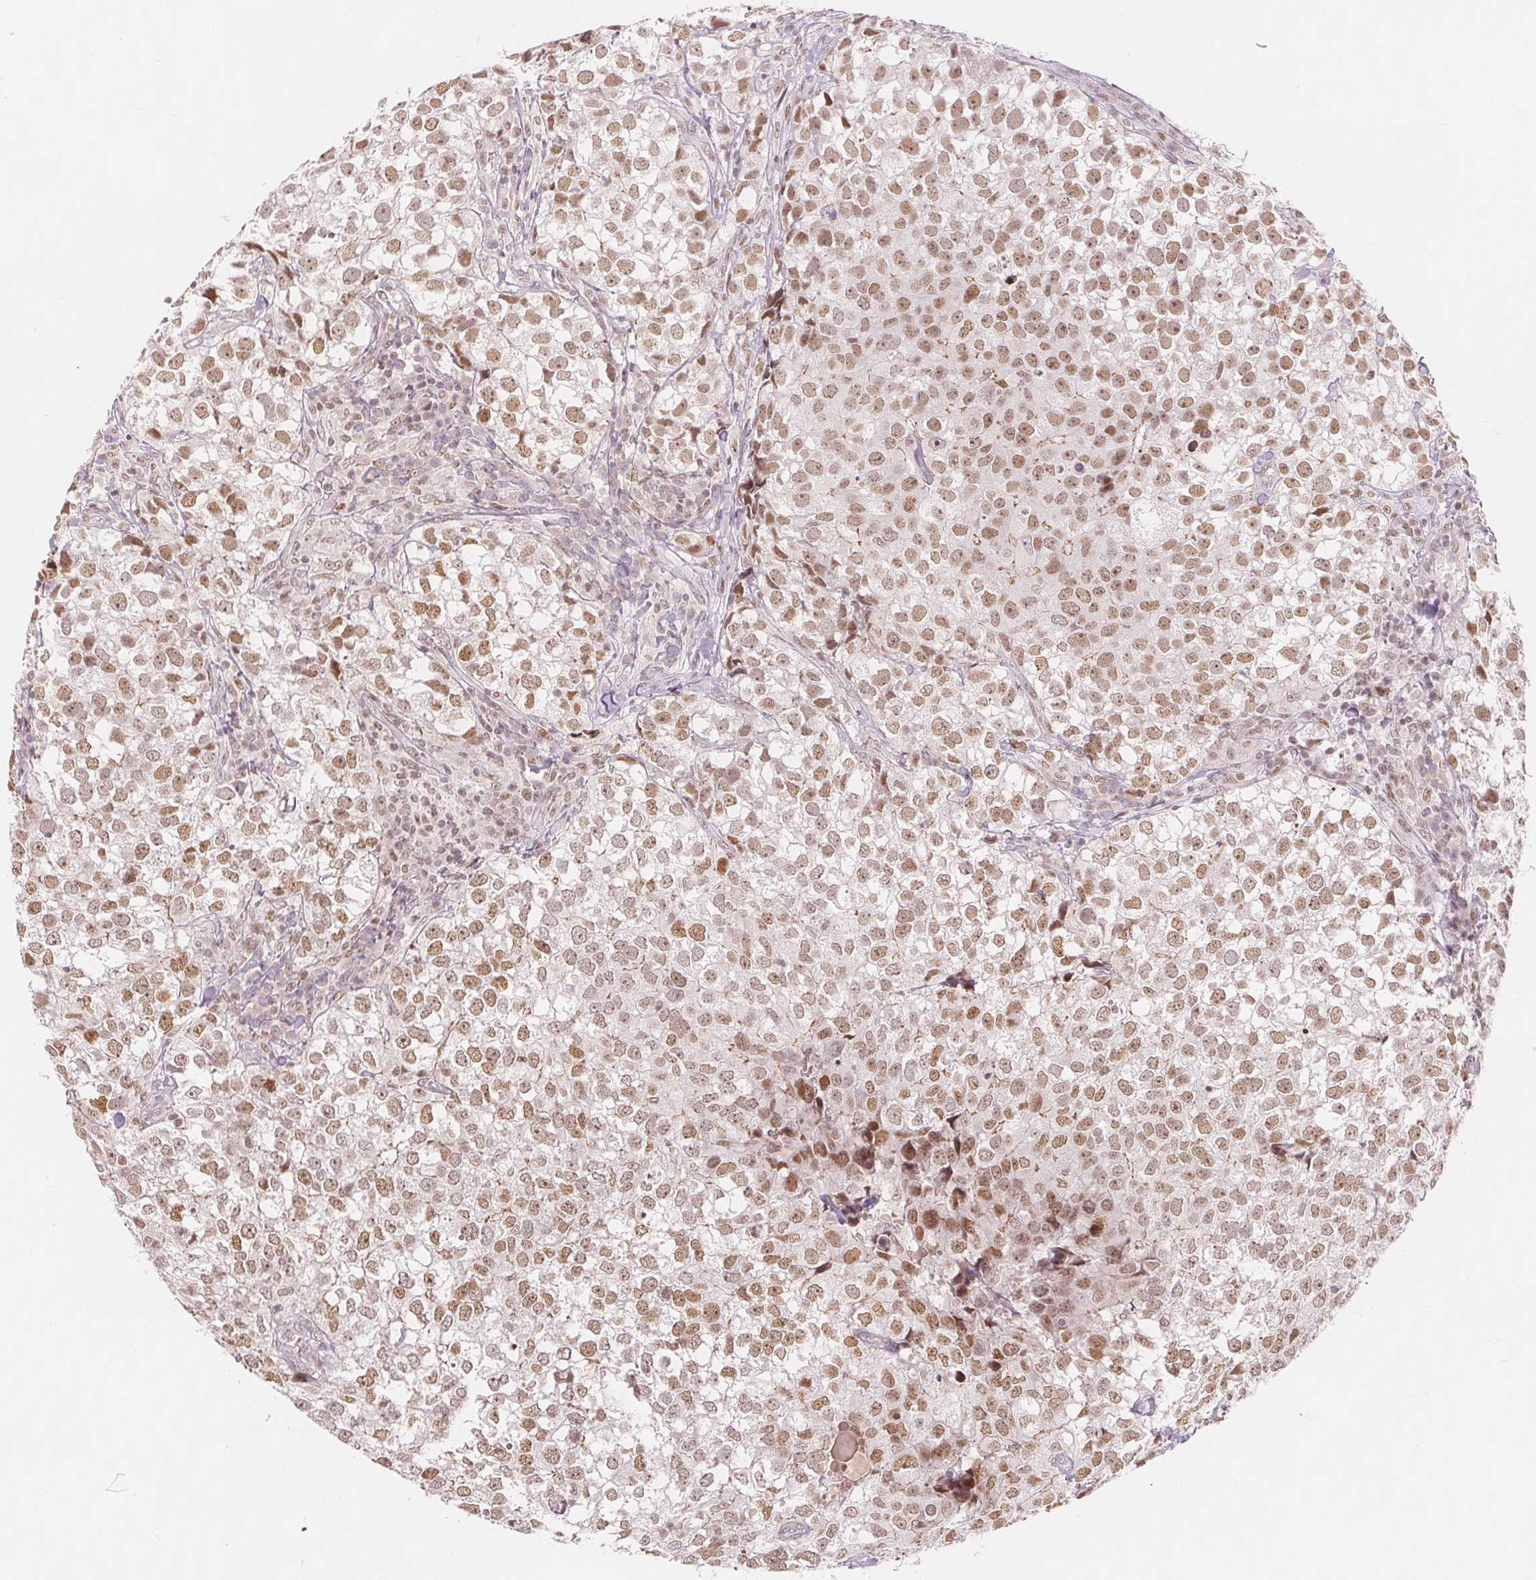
{"staining": {"intensity": "moderate", "quantity": ">75%", "location": "nuclear"}, "tissue": "breast cancer", "cell_type": "Tumor cells", "image_type": "cancer", "snomed": [{"axis": "morphology", "description": "Duct carcinoma"}, {"axis": "topography", "description": "Breast"}], "caption": "A histopathology image of breast cancer (invasive ductal carcinoma) stained for a protein shows moderate nuclear brown staining in tumor cells.", "gene": "DEK", "patient": {"sex": "female", "age": 30}}